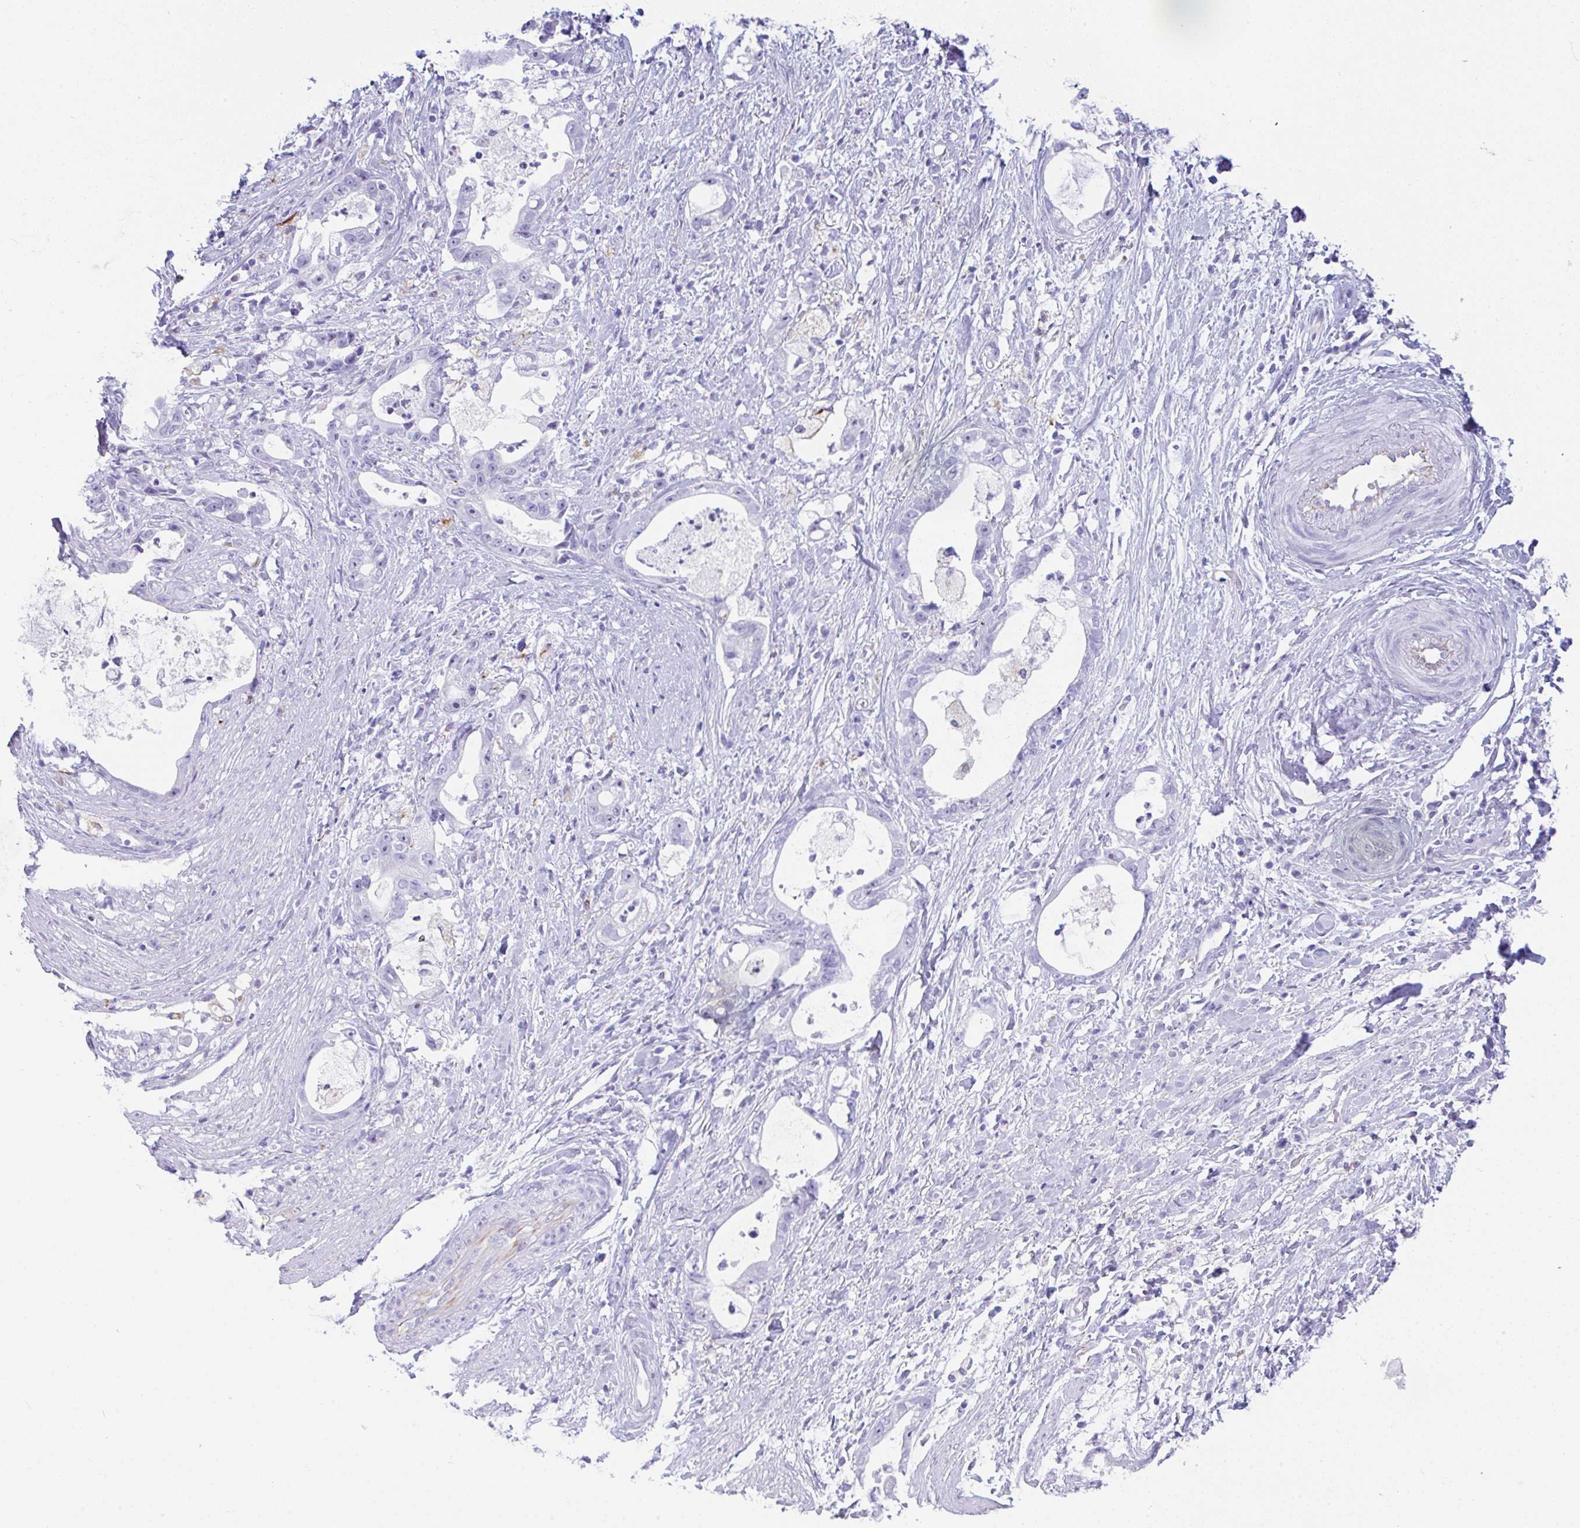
{"staining": {"intensity": "negative", "quantity": "none", "location": "none"}, "tissue": "stomach cancer", "cell_type": "Tumor cells", "image_type": "cancer", "snomed": [{"axis": "morphology", "description": "Adenocarcinoma, NOS"}, {"axis": "topography", "description": "Stomach"}], "caption": "An IHC histopathology image of adenocarcinoma (stomach) is shown. There is no staining in tumor cells of adenocarcinoma (stomach).", "gene": "NDUFAF8", "patient": {"sex": "male", "age": 55}}